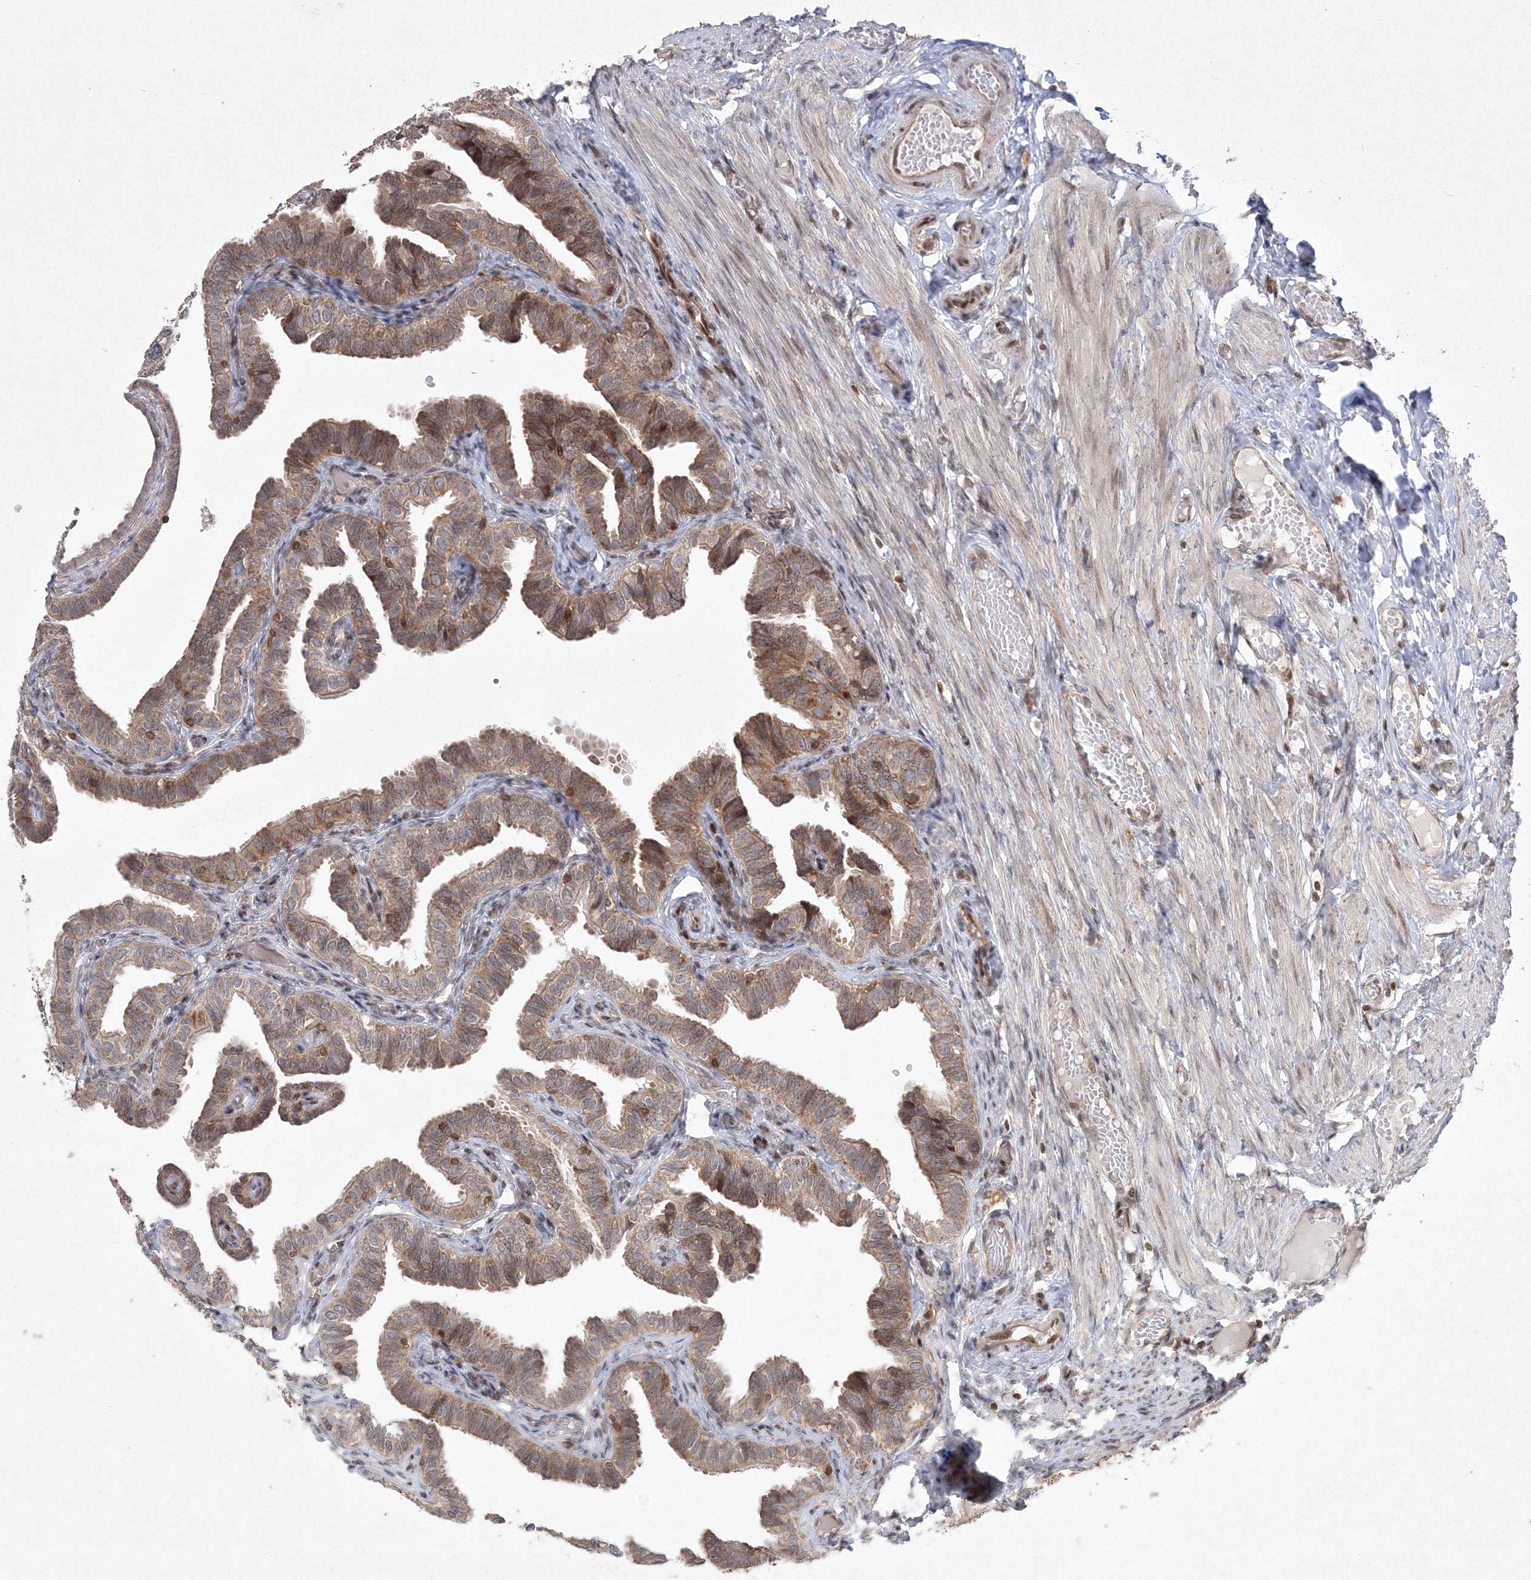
{"staining": {"intensity": "moderate", "quantity": ">75%", "location": "cytoplasmic/membranous,nuclear"}, "tissue": "fallopian tube", "cell_type": "Glandular cells", "image_type": "normal", "snomed": [{"axis": "morphology", "description": "Normal tissue, NOS"}, {"axis": "topography", "description": "Fallopian tube"}], "caption": "Brown immunohistochemical staining in normal human fallopian tube displays moderate cytoplasmic/membranous,nuclear positivity in about >75% of glandular cells.", "gene": "MKRN2", "patient": {"sex": "female", "age": 39}}